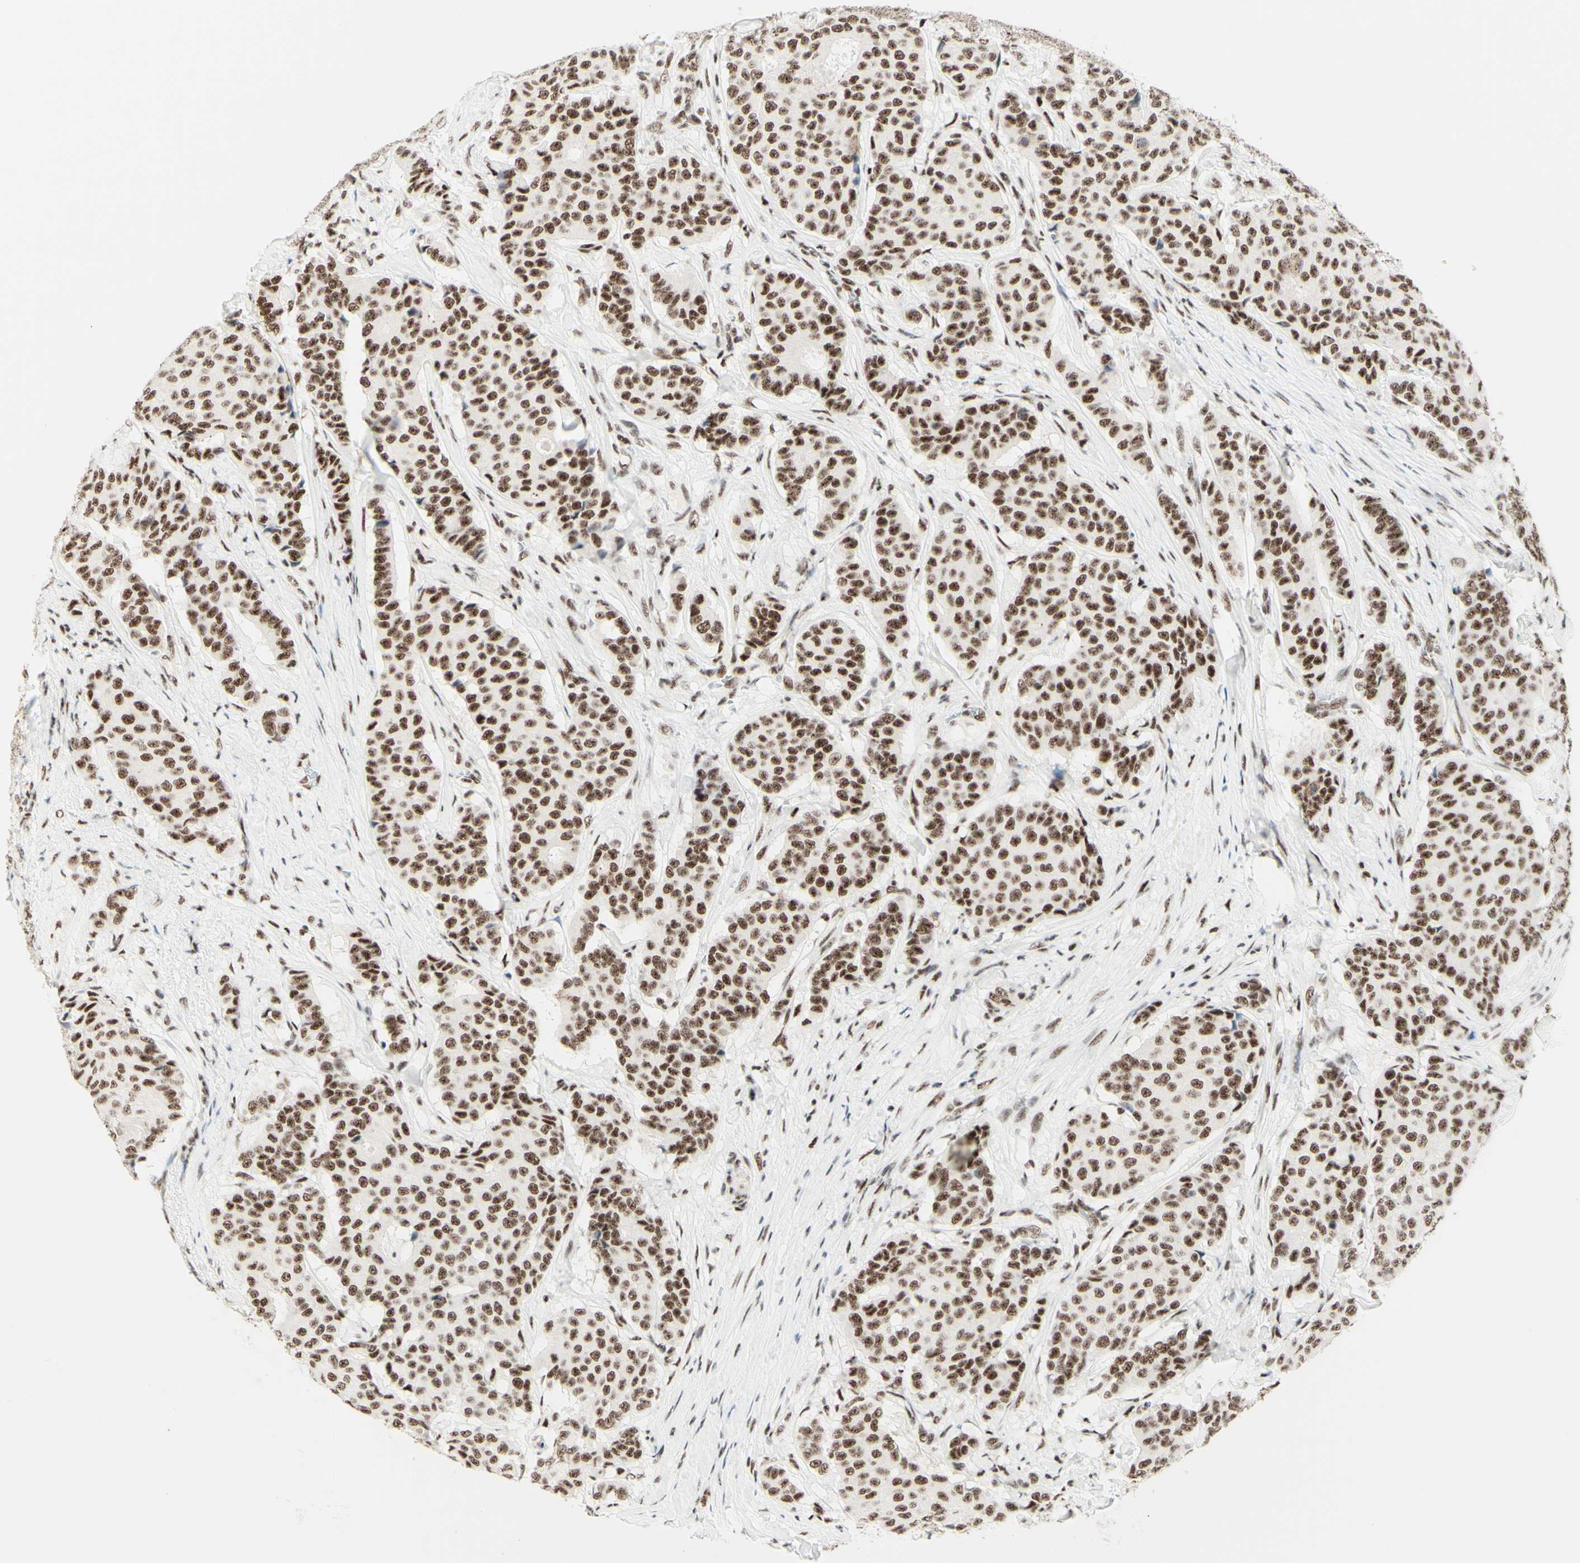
{"staining": {"intensity": "moderate", "quantity": "25%-75%", "location": "nuclear"}, "tissue": "breast cancer", "cell_type": "Tumor cells", "image_type": "cancer", "snomed": [{"axis": "morphology", "description": "Duct carcinoma"}, {"axis": "topography", "description": "Breast"}], "caption": "The image shows staining of breast invasive ductal carcinoma, revealing moderate nuclear protein positivity (brown color) within tumor cells.", "gene": "WTAP", "patient": {"sex": "female", "age": 75}}